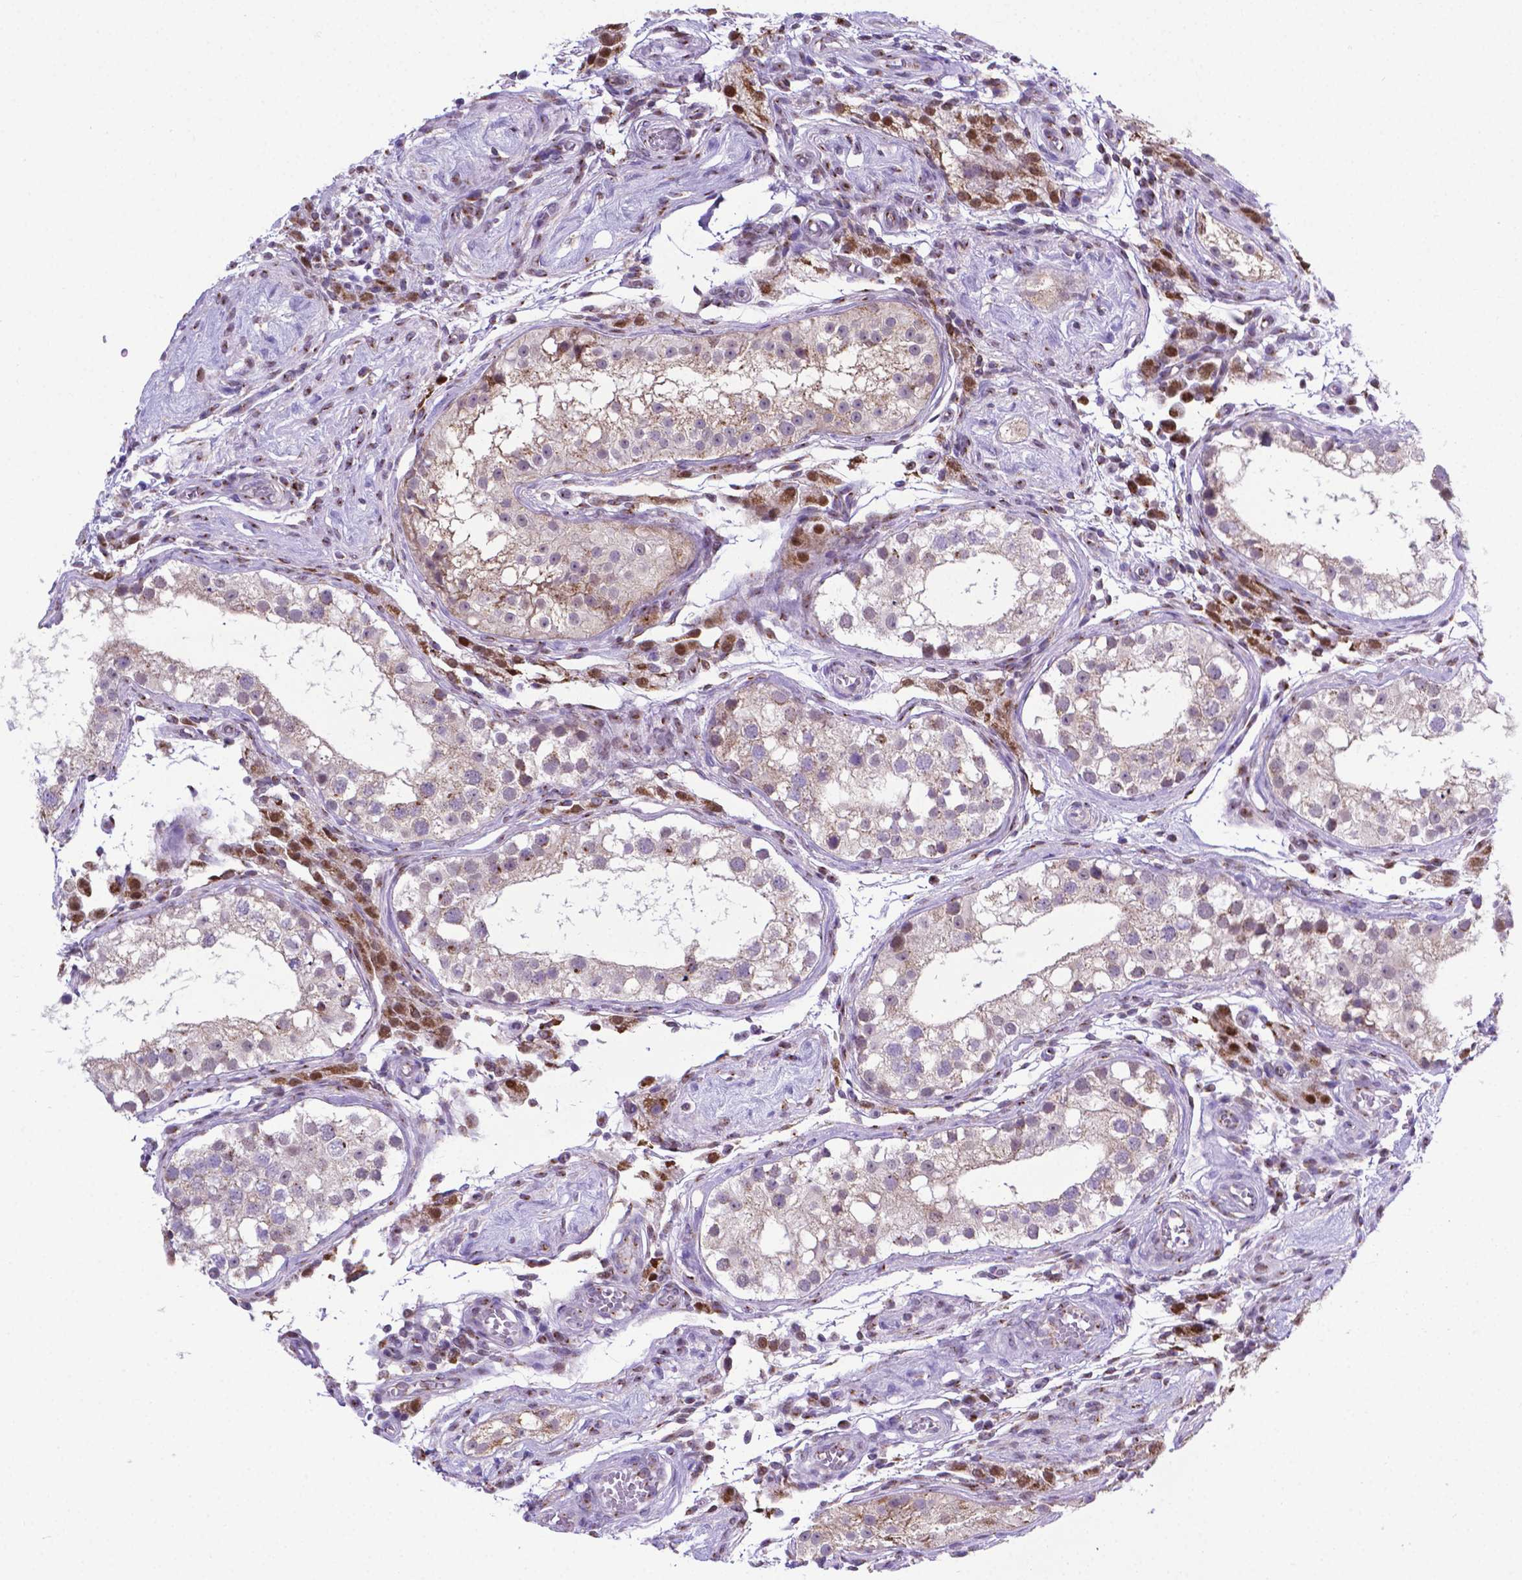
{"staining": {"intensity": "moderate", "quantity": "<25%", "location": "cytoplasmic/membranous"}, "tissue": "testis", "cell_type": "Cells in seminiferous ducts", "image_type": "normal", "snomed": [{"axis": "morphology", "description": "Normal tissue, NOS"}, {"axis": "morphology", "description": "Seminoma, NOS"}, {"axis": "topography", "description": "Testis"}], "caption": "IHC (DAB (3,3'-diaminobenzidine)) staining of normal human testis exhibits moderate cytoplasmic/membranous protein positivity in approximately <25% of cells in seminiferous ducts.", "gene": "MRPL10", "patient": {"sex": "male", "age": 29}}